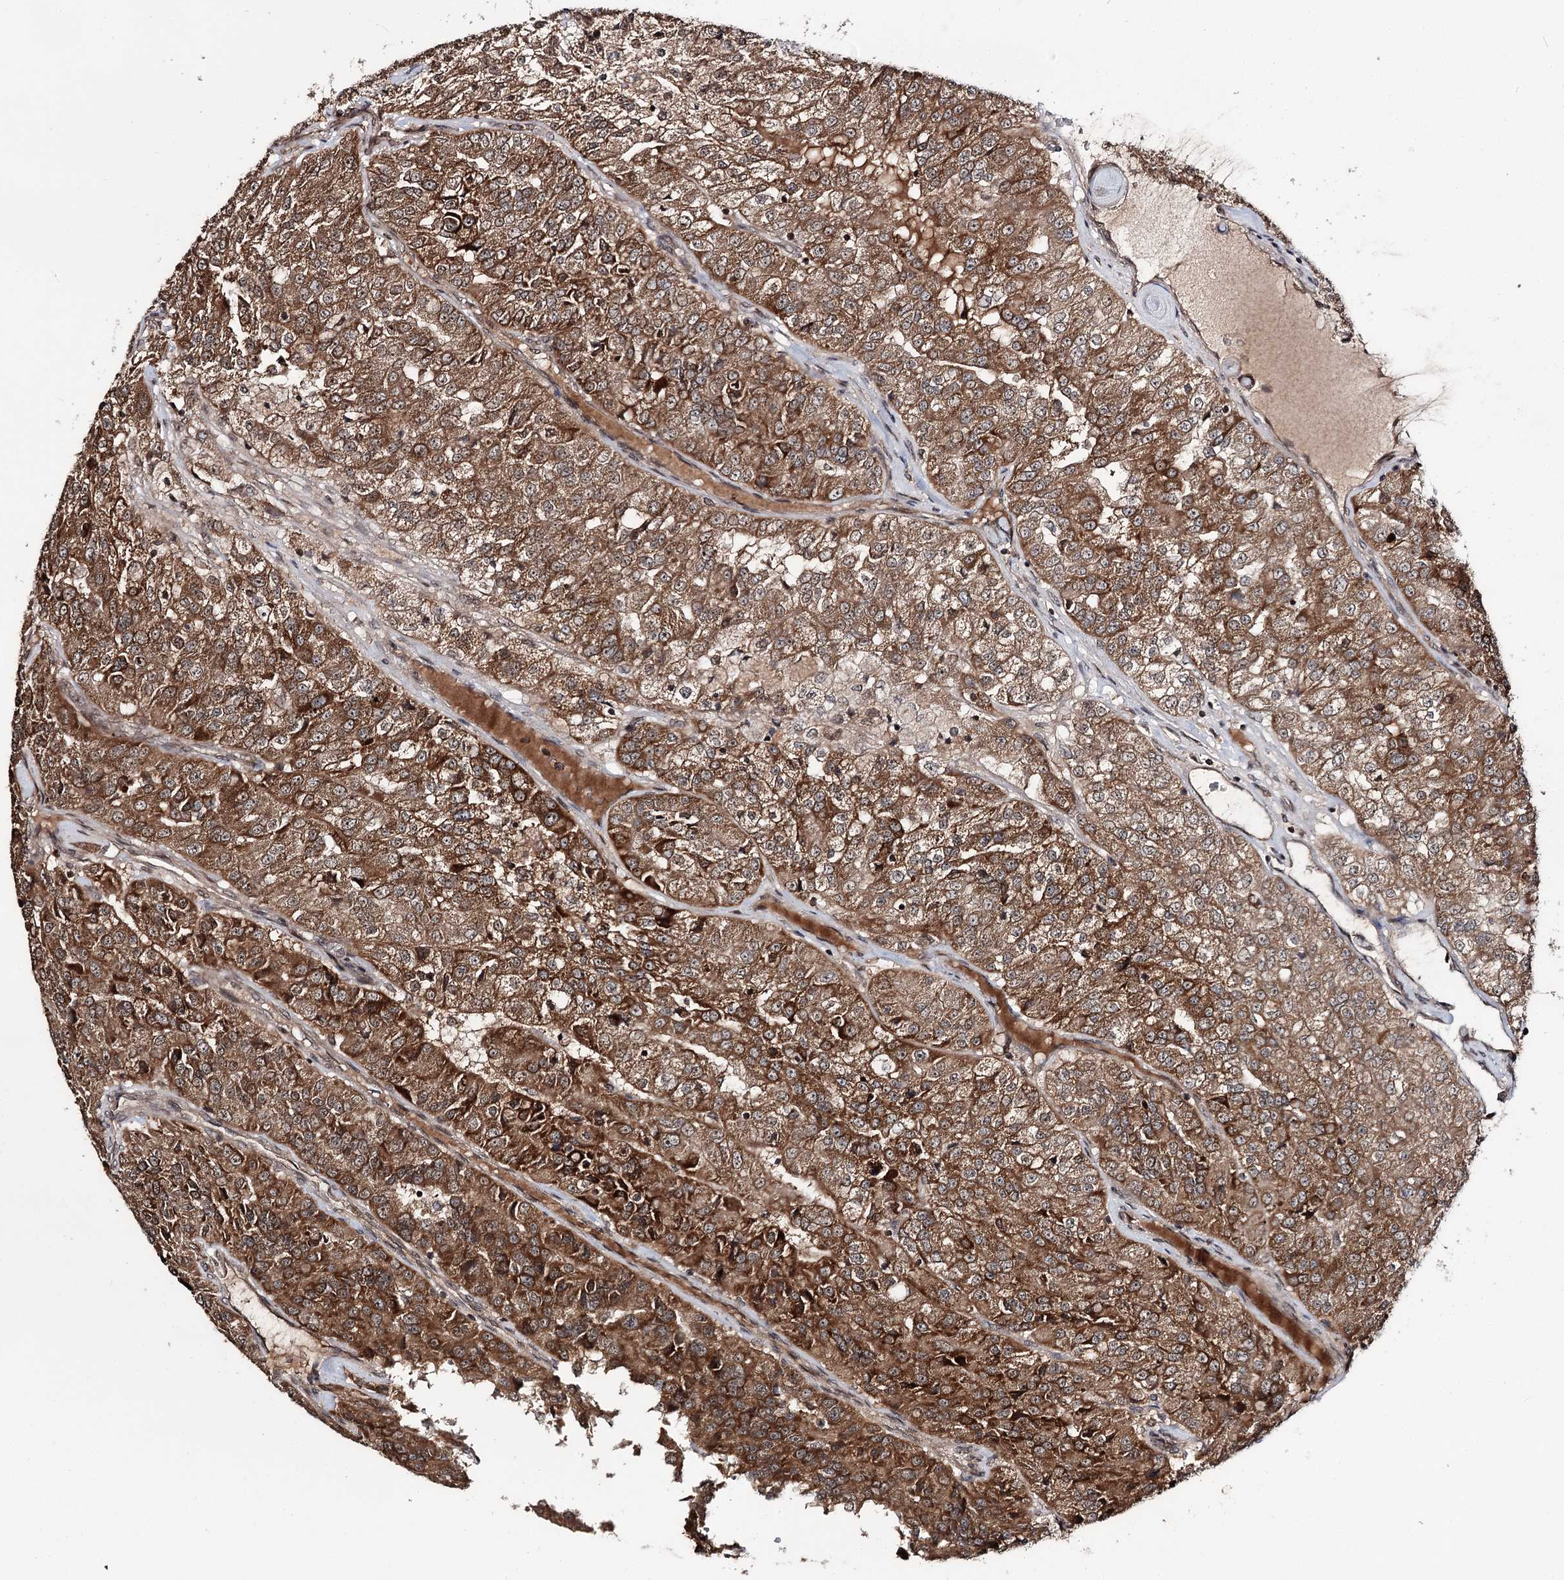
{"staining": {"intensity": "strong", "quantity": ">75%", "location": "cytoplasmic/membranous"}, "tissue": "renal cancer", "cell_type": "Tumor cells", "image_type": "cancer", "snomed": [{"axis": "morphology", "description": "Adenocarcinoma, NOS"}, {"axis": "topography", "description": "Kidney"}], "caption": "Immunohistochemistry of renal adenocarcinoma displays high levels of strong cytoplasmic/membranous staining in approximately >75% of tumor cells.", "gene": "FAM53B", "patient": {"sex": "female", "age": 63}}